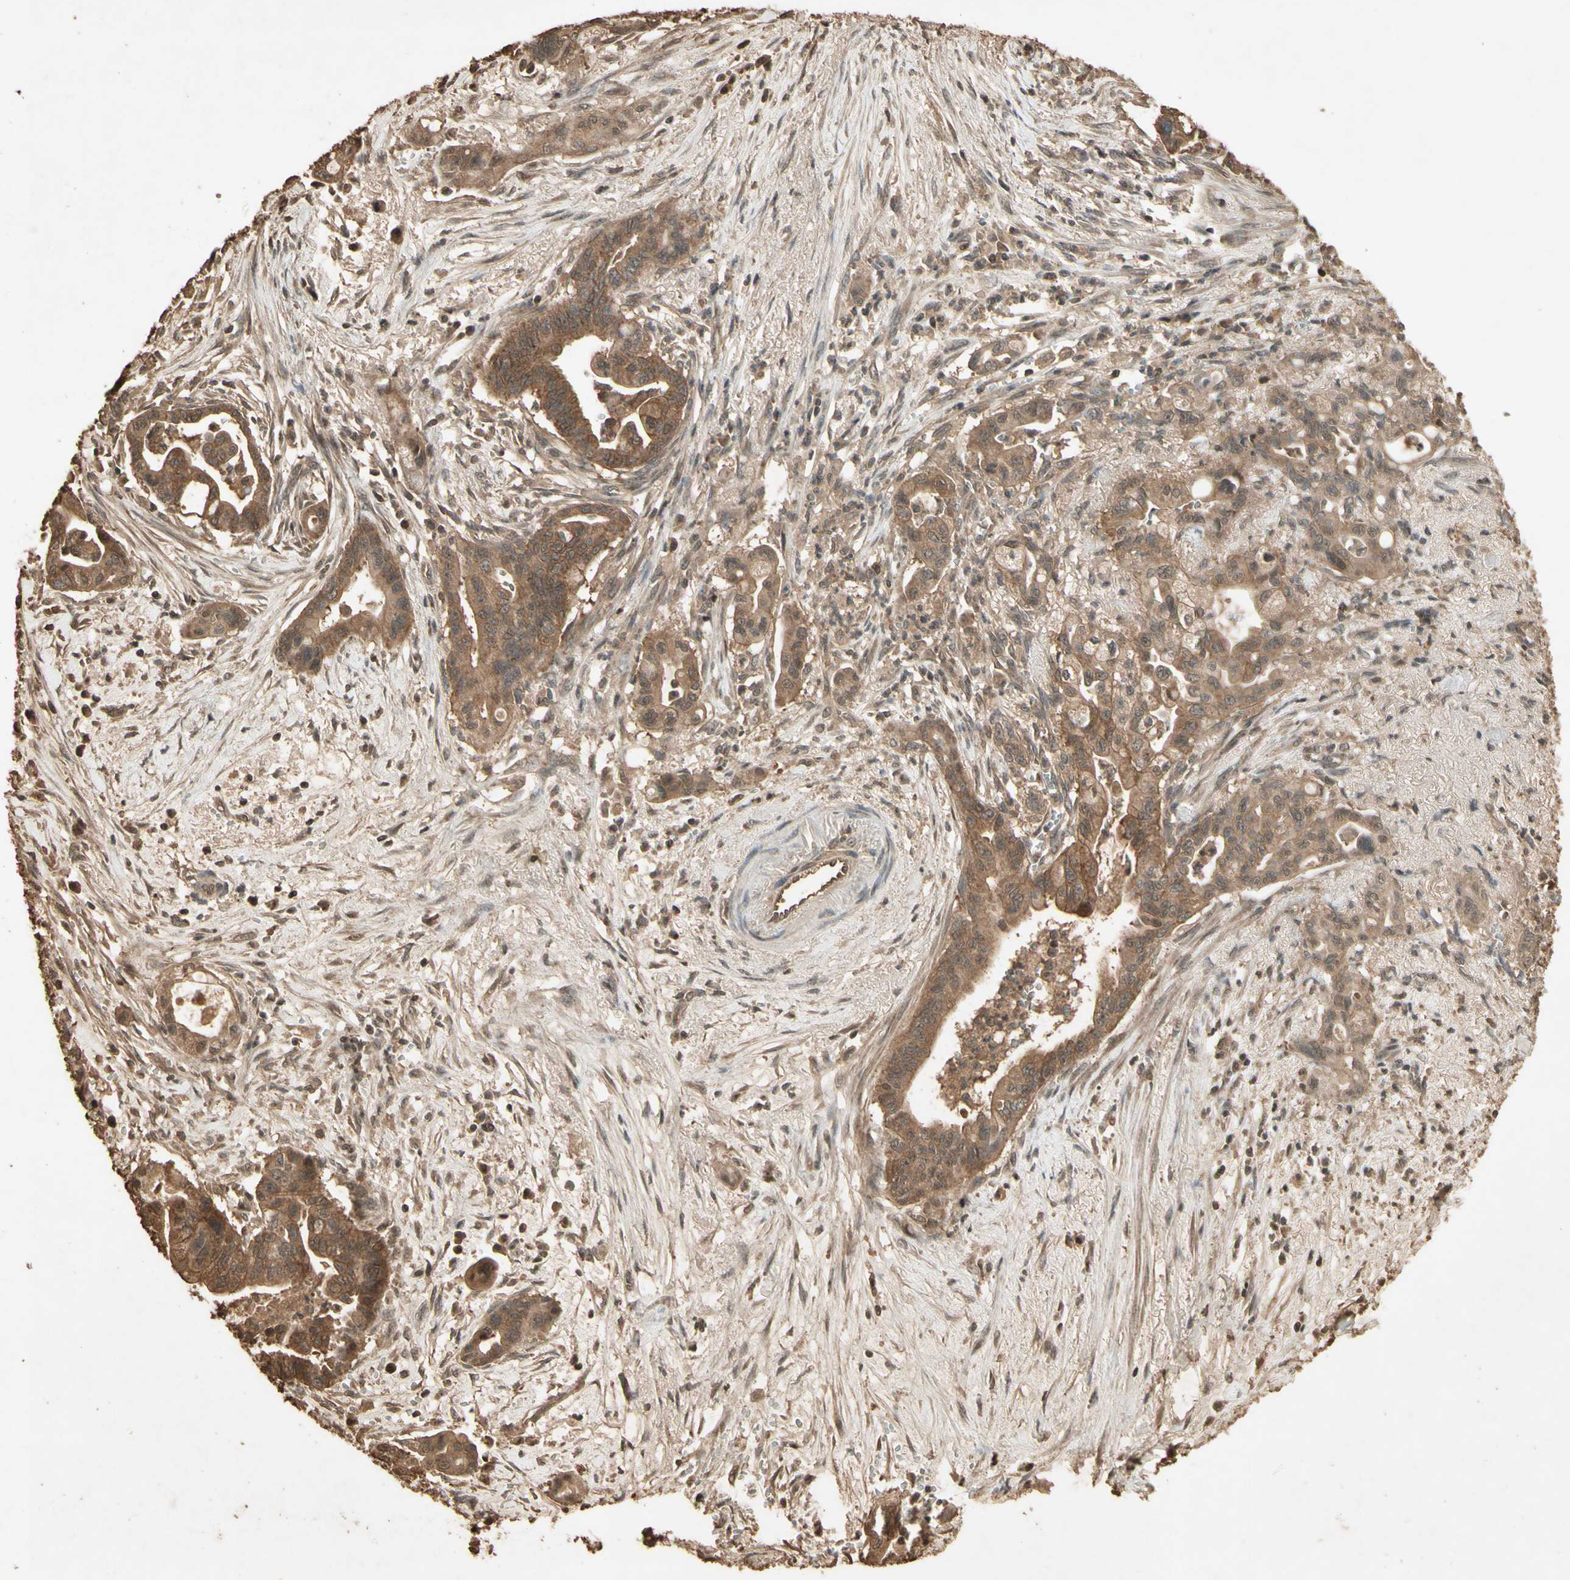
{"staining": {"intensity": "moderate", "quantity": ">75%", "location": "cytoplasmic/membranous"}, "tissue": "pancreatic cancer", "cell_type": "Tumor cells", "image_type": "cancer", "snomed": [{"axis": "morphology", "description": "Adenocarcinoma, NOS"}, {"axis": "topography", "description": "Pancreas"}], "caption": "The histopathology image displays staining of pancreatic adenocarcinoma, revealing moderate cytoplasmic/membranous protein positivity (brown color) within tumor cells. (DAB (3,3'-diaminobenzidine) = brown stain, brightfield microscopy at high magnification).", "gene": "SMAD9", "patient": {"sex": "male", "age": 70}}